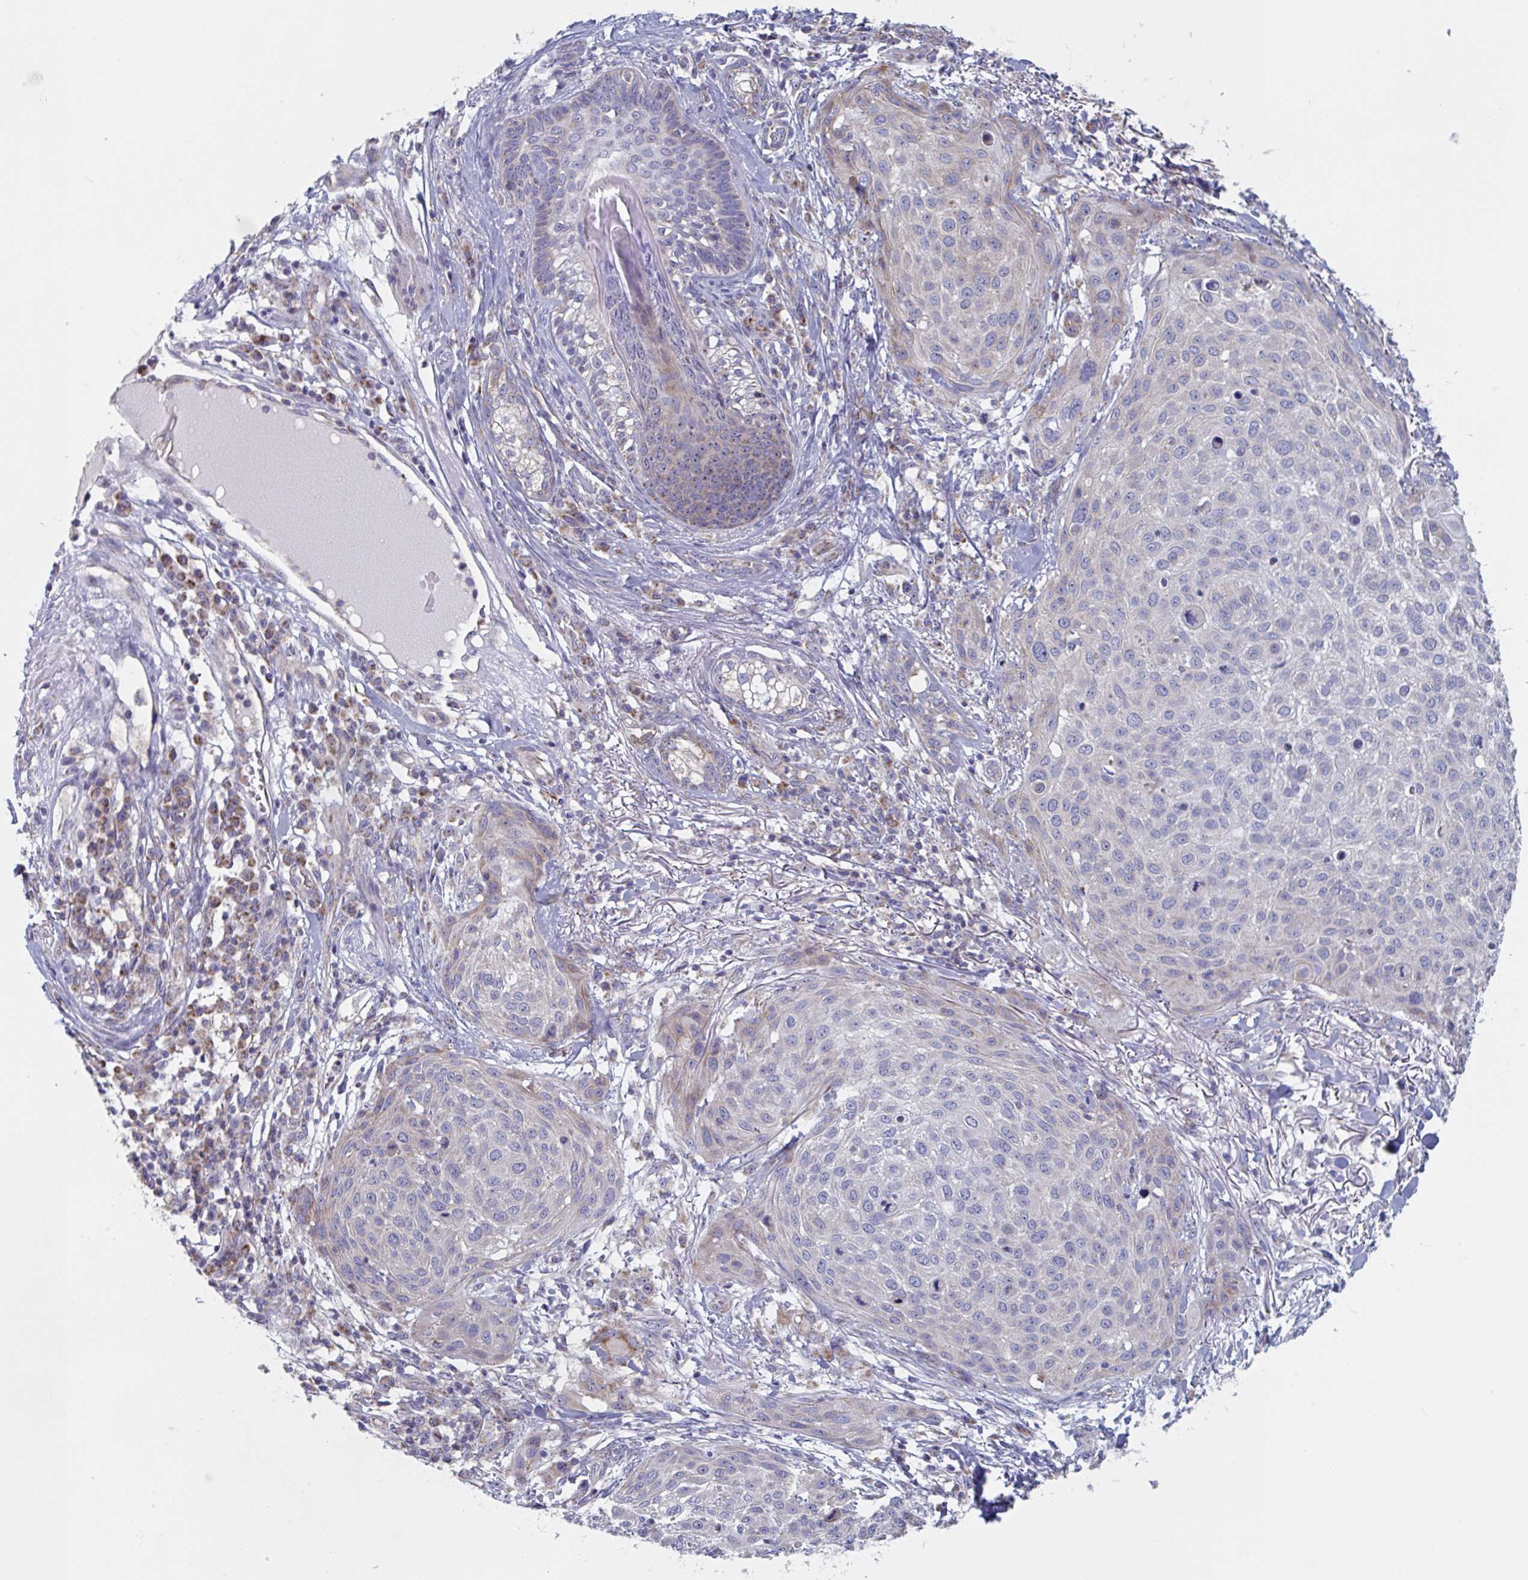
{"staining": {"intensity": "negative", "quantity": "none", "location": "none"}, "tissue": "skin cancer", "cell_type": "Tumor cells", "image_type": "cancer", "snomed": [{"axis": "morphology", "description": "Squamous cell carcinoma, NOS"}, {"axis": "topography", "description": "Skin"}], "caption": "A histopathology image of human skin squamous cell carcinoma is negative for staining in tumor cells. The staining was performed using DAB (3,3'-diaminobenzidine) to visualize the protein expression in brown, while the nuclei were stained in blue with hematoxylin (Magnification: 20x).", "gene": "MRPL53", "patient": {"sex": "female", "age": 87}}